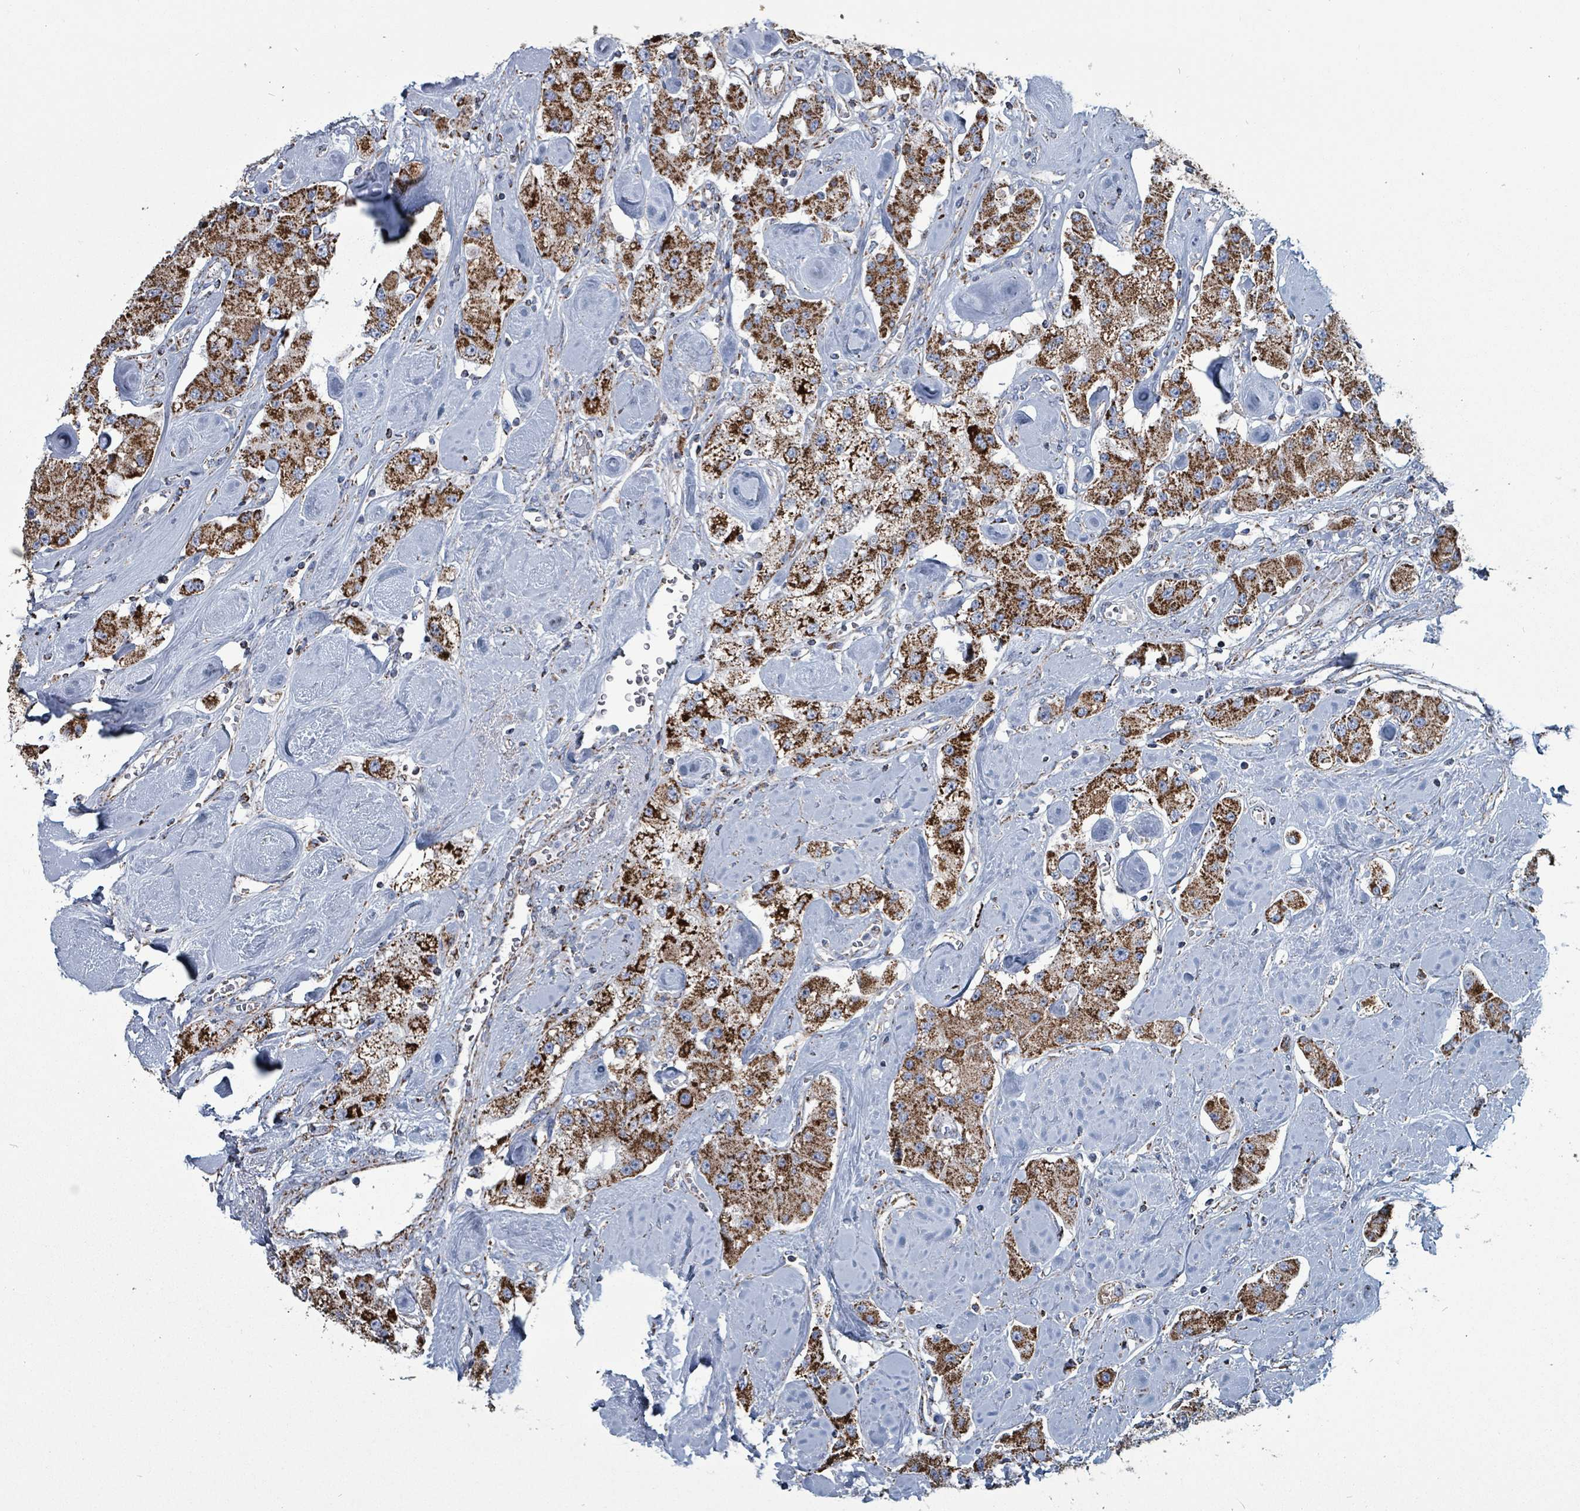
{"staining": {"intensity": "strong", "quantity": ">75%", "location": "cytoplasmic/membranous"}, "tissue": "carcinoid", "cell_type": "Tumor cells", "image_type": "cancer", "snomed": [{"axis": "morphology", "description": "Carcinoid, malignant, NOS"}, {"axis": "topography", "description": "Pancreas"}], "caption": "Carcinoid stained with immunohistochemistry displays strong cytoplasmic/membranous expression in about >75% of tumor cells.", "gene": "IDH3B", "patient": {"sex": "male", "age": 41}}